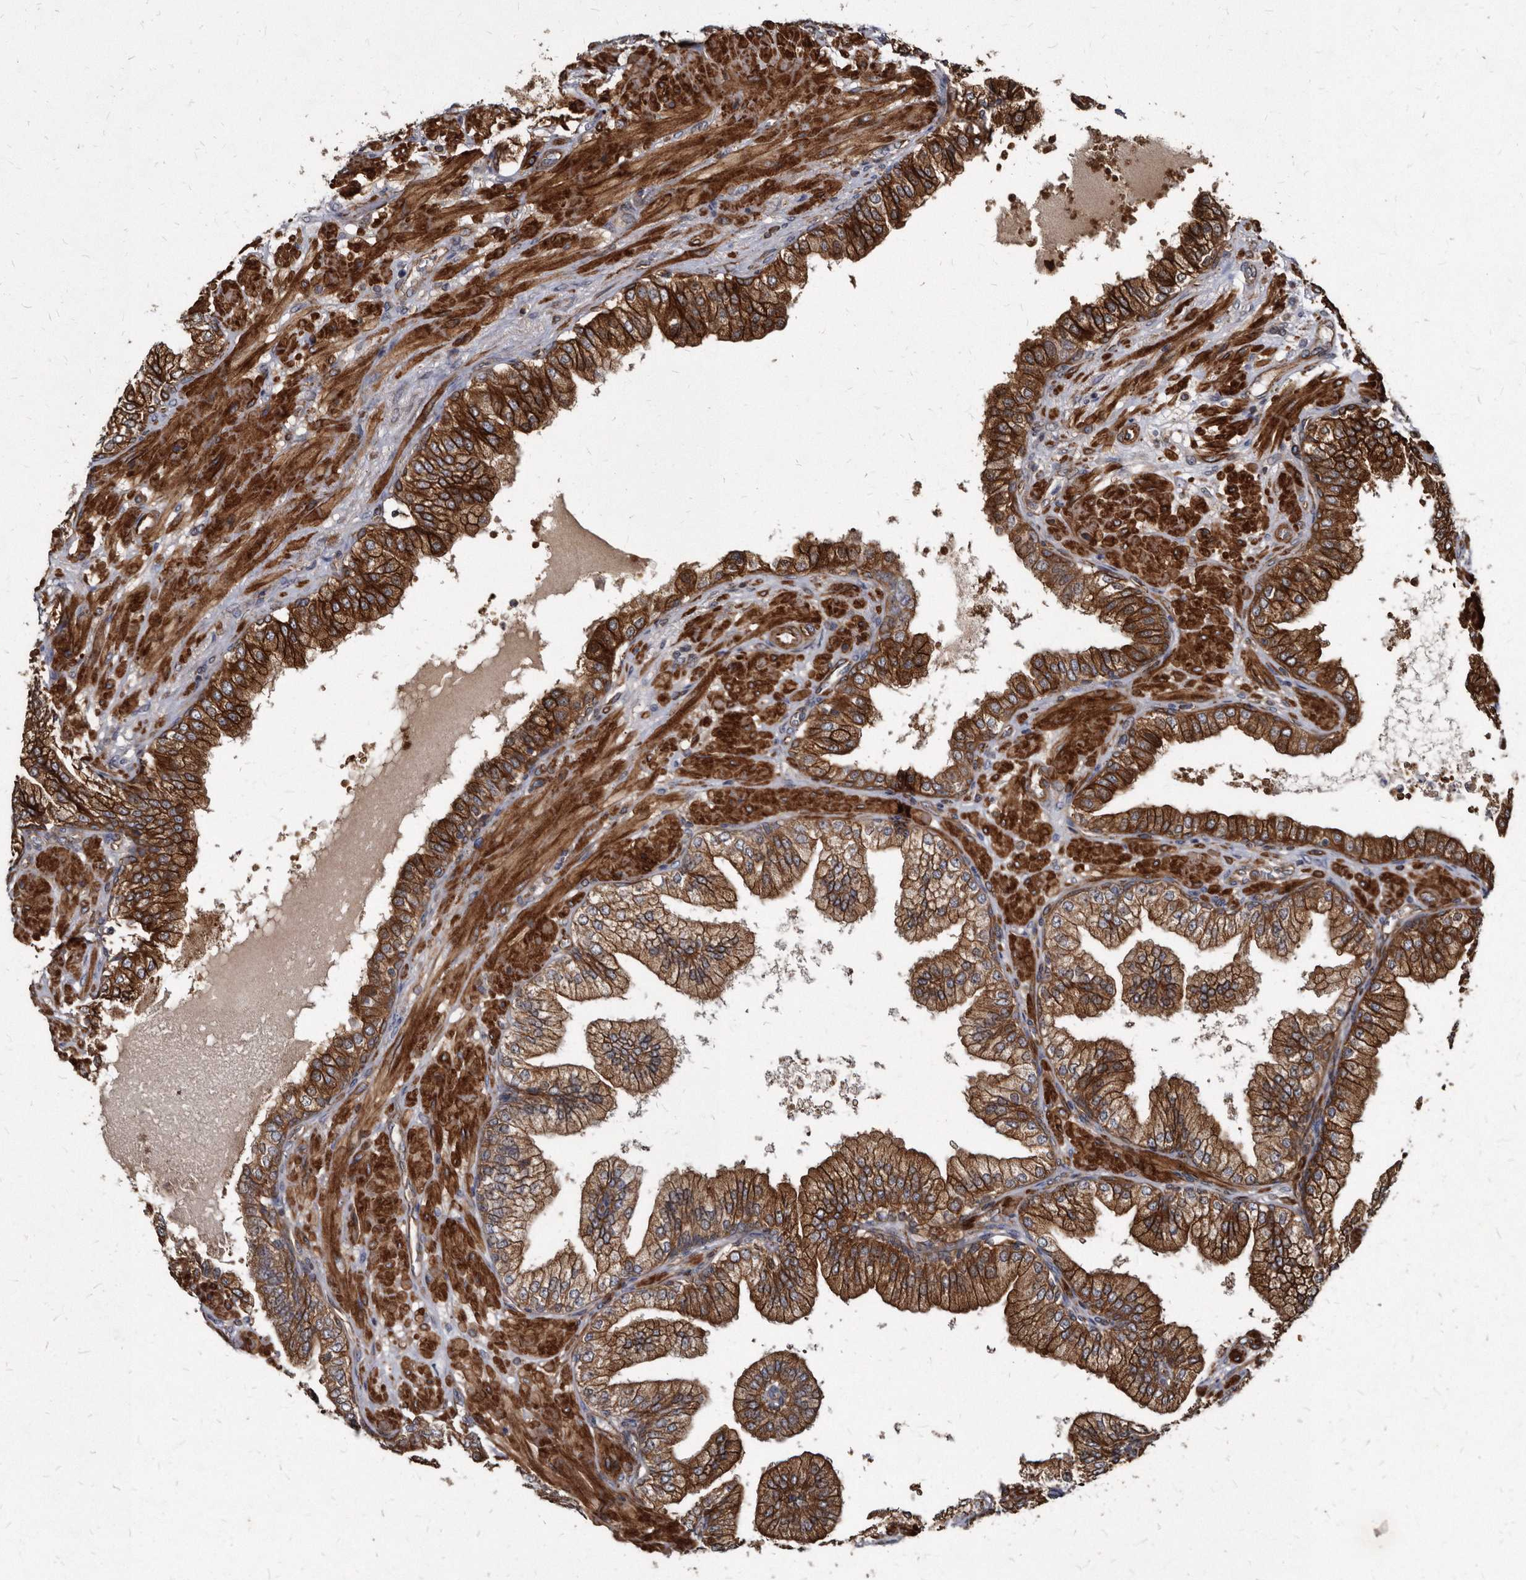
{"staining": {"intensity": "strong", "quantity": ">75%", "location": "cytoplasmic/membranous"}, "tissue": "prostate cancer", "cell_type": "Tumor cells", "image_type": "cancer", "snomed": [{"axis": "morphology", "description": "Adenocarcinoma, High grade"}, {"axis": "topography", "description": "Prostate"}], "caption": "This is an image of IHC staining of prostate cancer (adenocarcinoma (high-grade)), which shows strong staining in the cytoplasmic/membranous of tumor cells.", "gene": "KCTD20", "patient": {"sex": "male", "age": 59}}